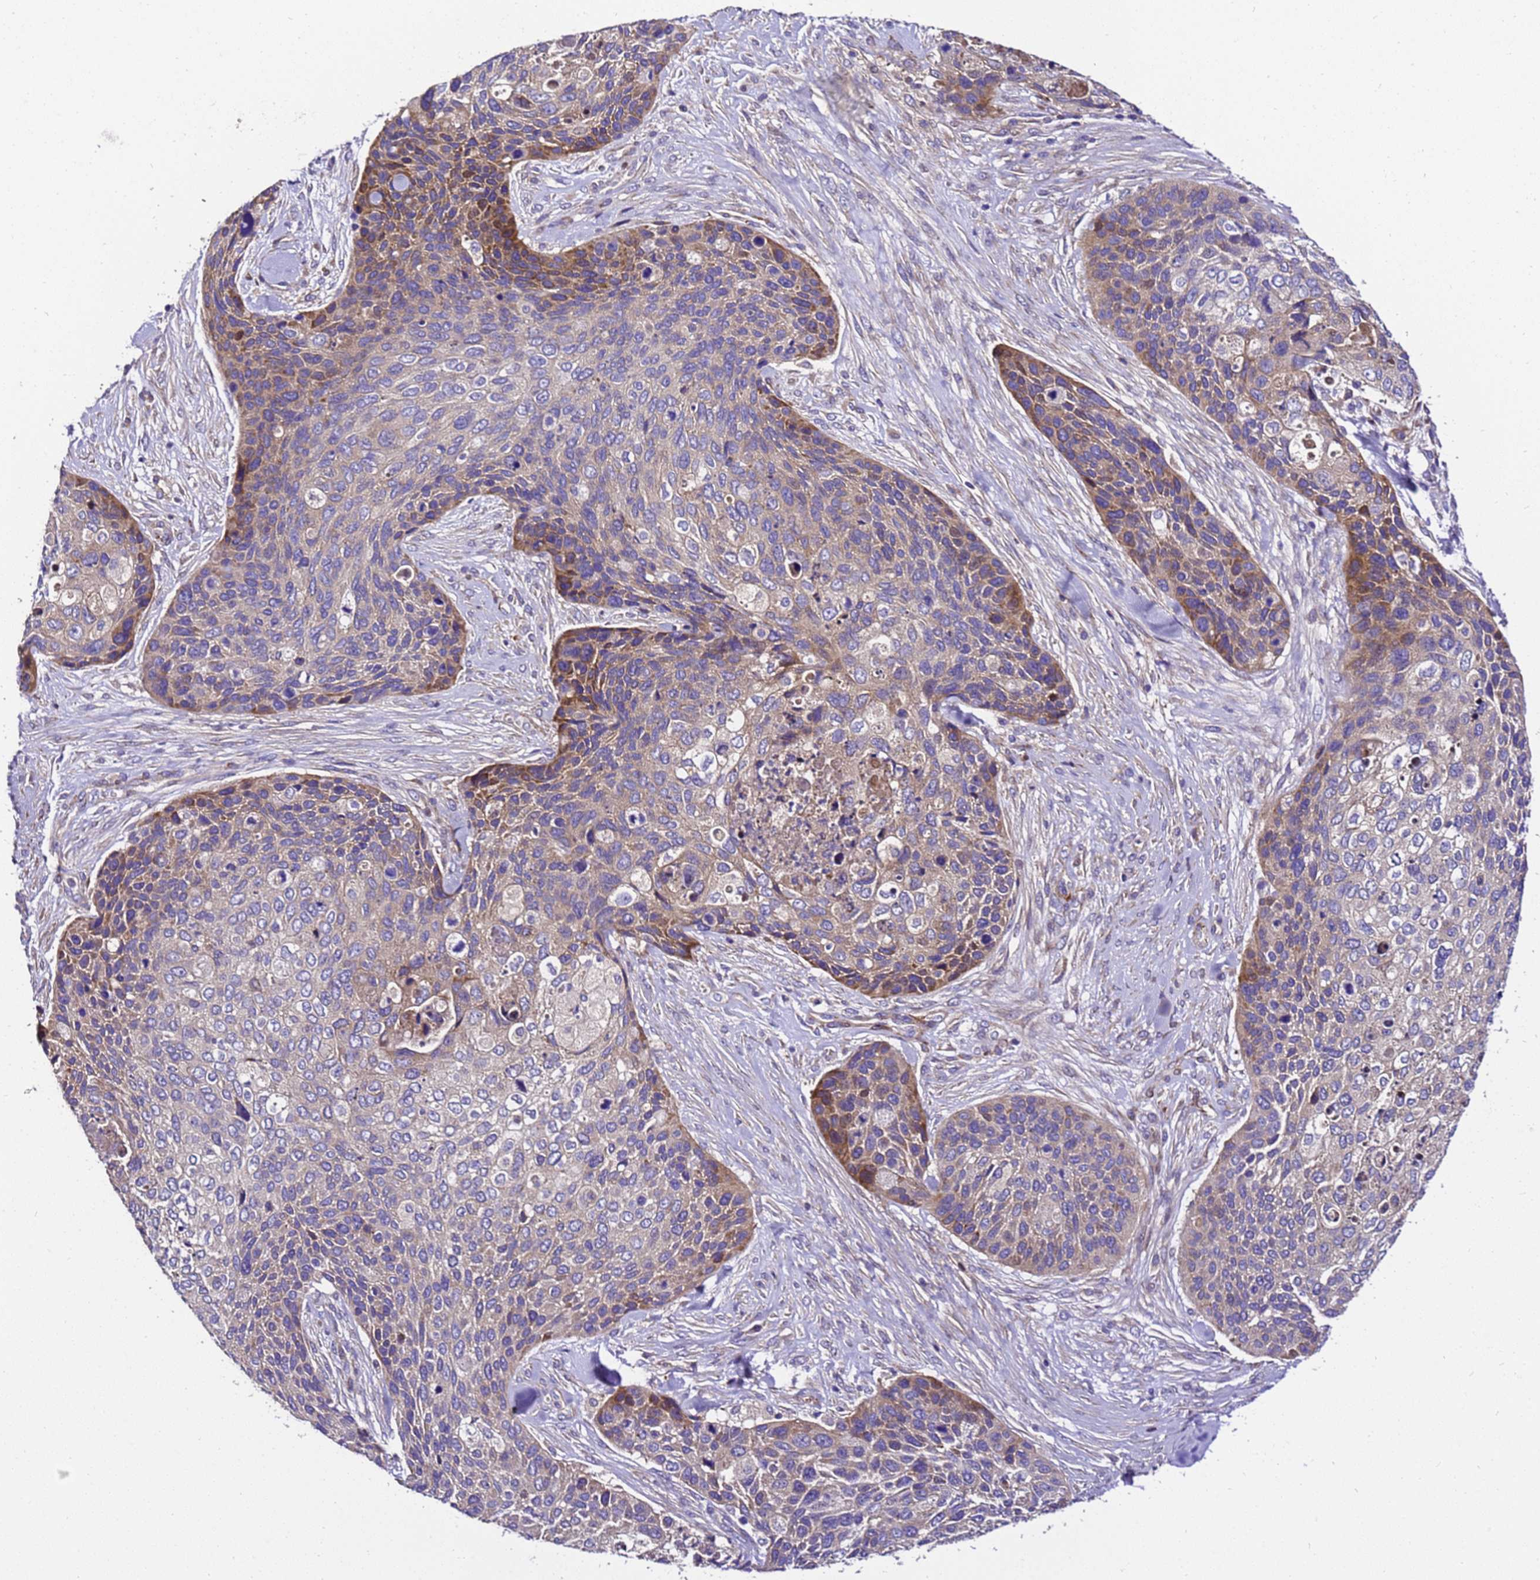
{"staining": {"intensity": "moderate", "quantity": "<25%", "location": "cytoplasmic/membranous"}, "tissue": "skin cancer", "cell_type": "Tumor cells", "image_type": "cancer", "snomed": [{"axis": "morphology", "description": "Basal cell carcinoma"}, {"axis": "topography", "description": "Skin"}], "caption": "Protein analysis of skin cancer tissue demonstrates moderate cytoplasmic/membranous positivity in approximately <25% of tumor cells.", "gene": "ZNF417", "patient": {"sex": "female", "age": 74}}